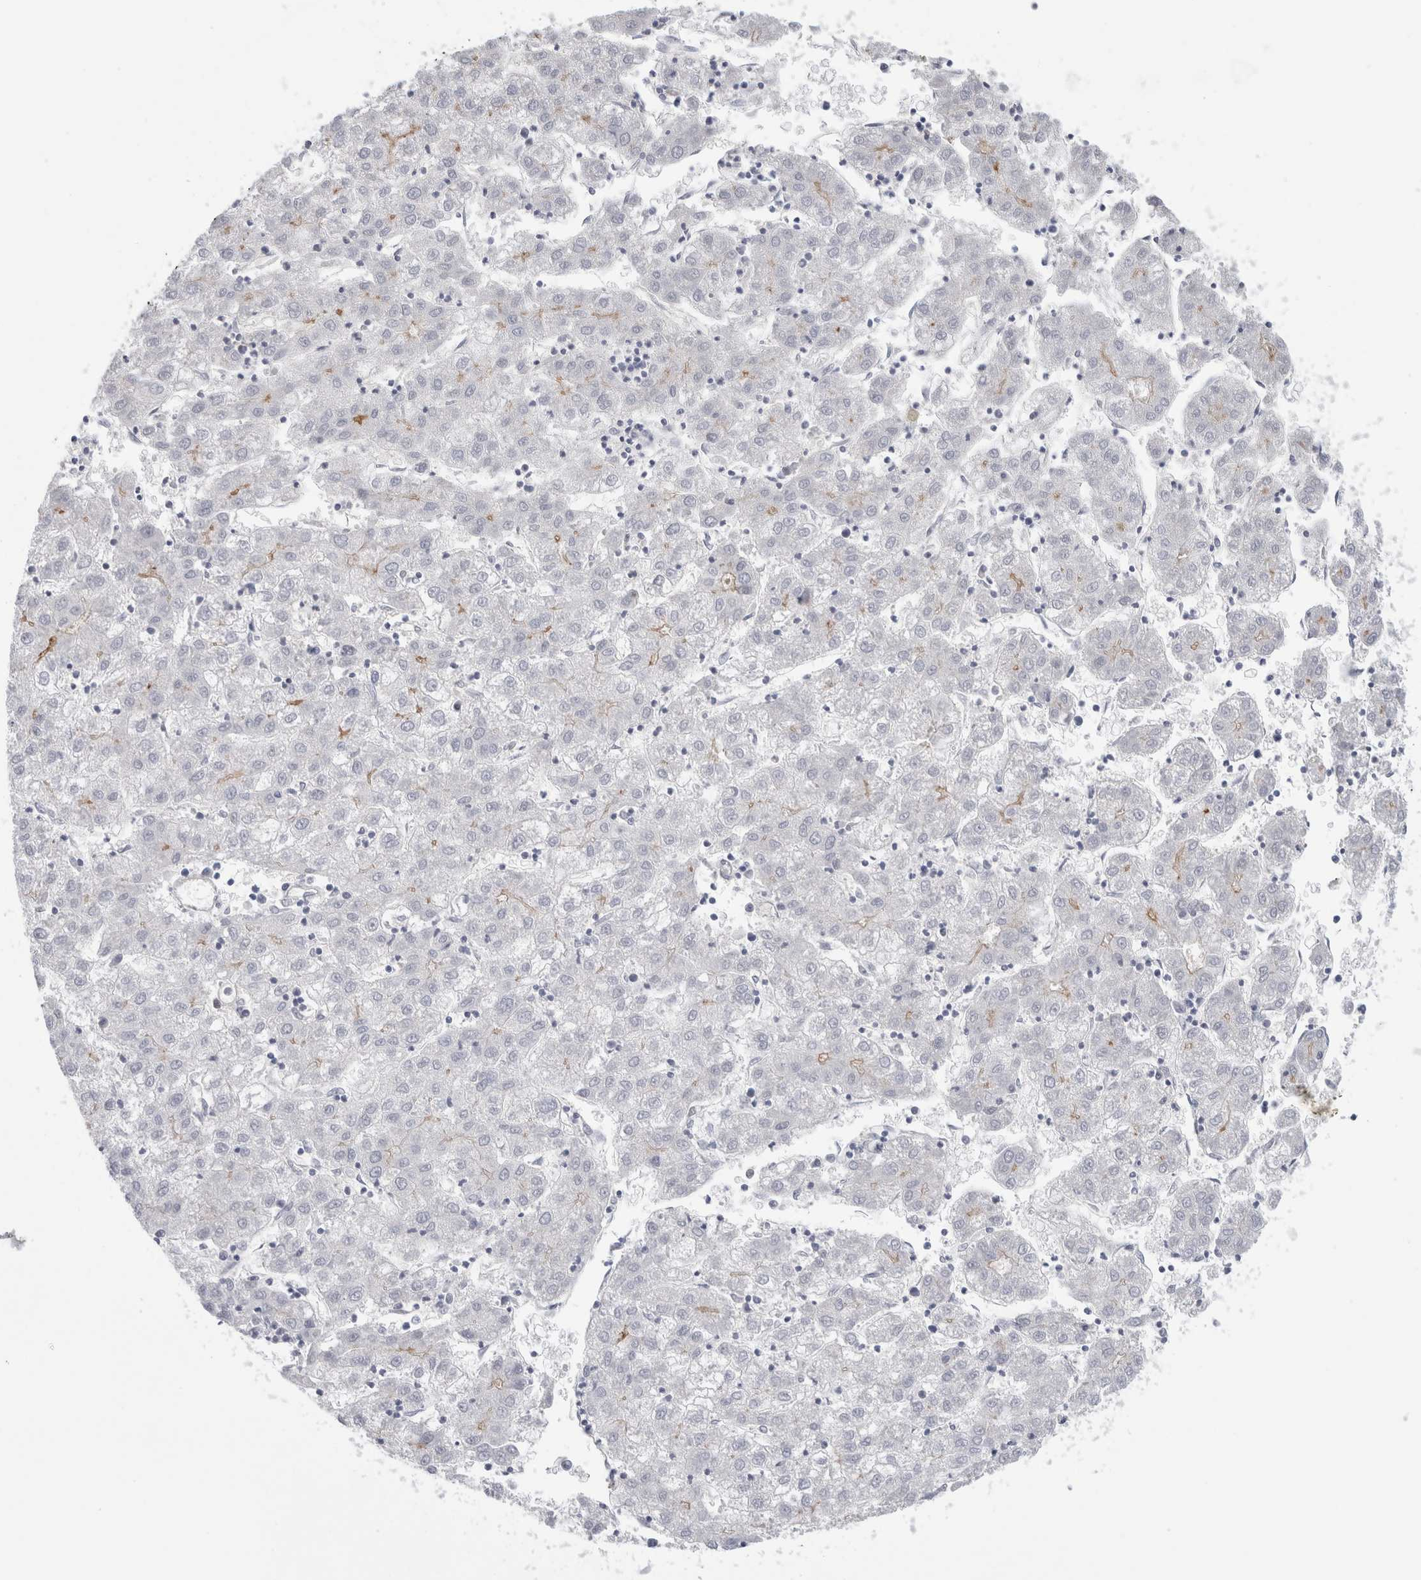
{"staining": {"intensity": "weak", "quantity": "<25%", "location": "cytoplasmic/membranous"}, "tissue": "liver cancer", "cell_type": "Tumor cells", "image_type": "cancer", "snomed": [{"axis": "morphology", "description": "Carcinoma, Hepatocellular, NOS"}, {"axis": "topography", "description": "Liver"}], "caption": "Immunohistochemistry (IHC) histopathology image of neoplastic tissue: liver cancer stained with DAB (3,3'-diaminobenzidine) demonstrates no significant protein staining in tumor cells.", "gene": "VANGL1", "patient": {"sex": "male", "age": 72}}